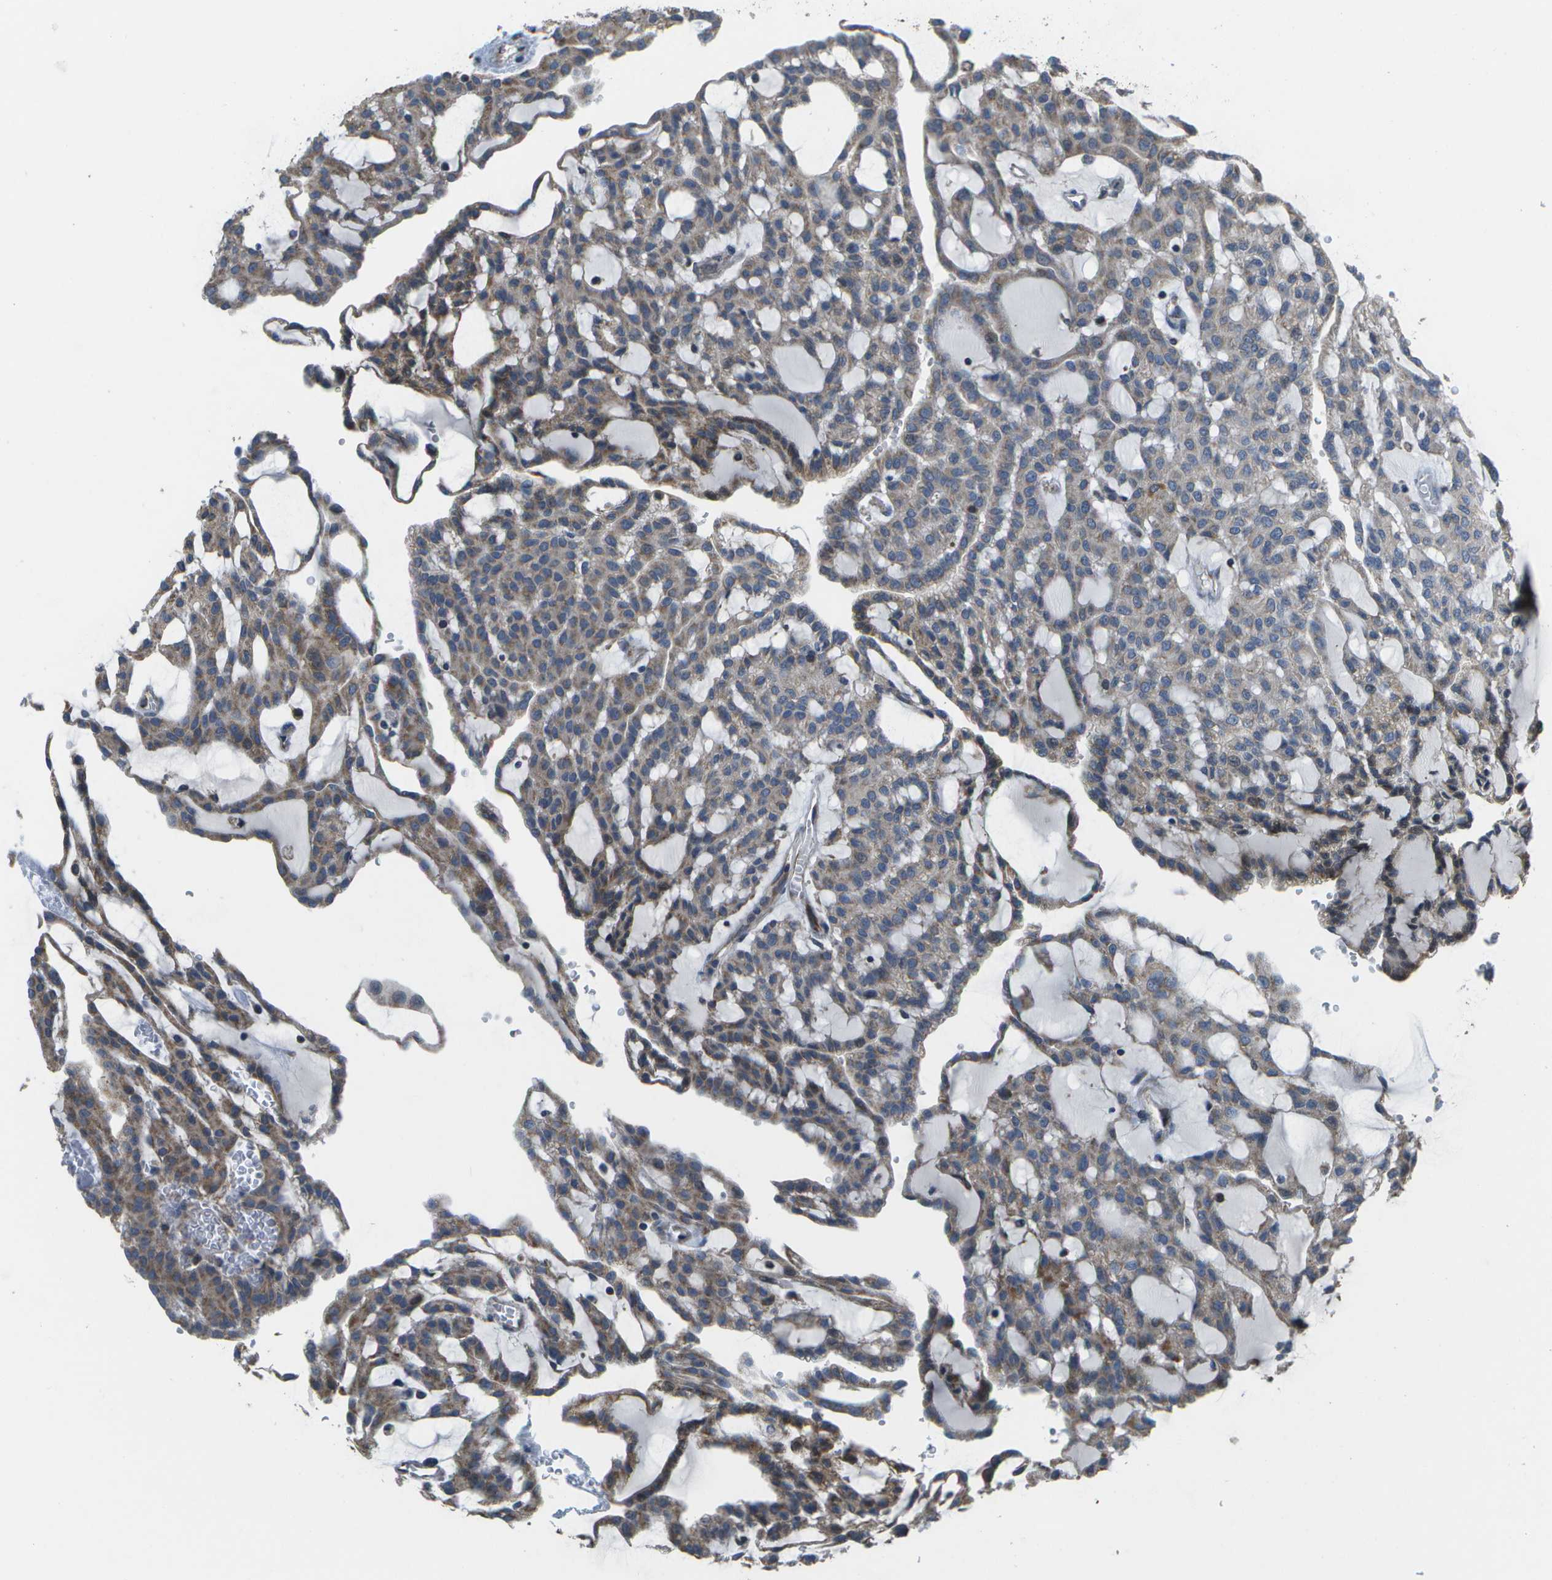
{"staining": {"intensity": "moderate", "quantity": ">75%", "location": "cytoplasmic/membranous"}, "tissue": "renal cancer", "cell_type": "Tumor cells", "image_type": "cancer", "snomed": [{"axis": "morphology", "description": "Adenocarcinoma, NOS"}, {"axis": "topography", "description": "Kidney"}], "caption": "Immunohistochemical staining of human renal adenocarcinoma demonstrates medium levels of moderate cytoplasmic/membranous positivity in approximately >75% of tumor cells.", "gene": "HADHA", "patient": {"sex": "male", "age": 63}}